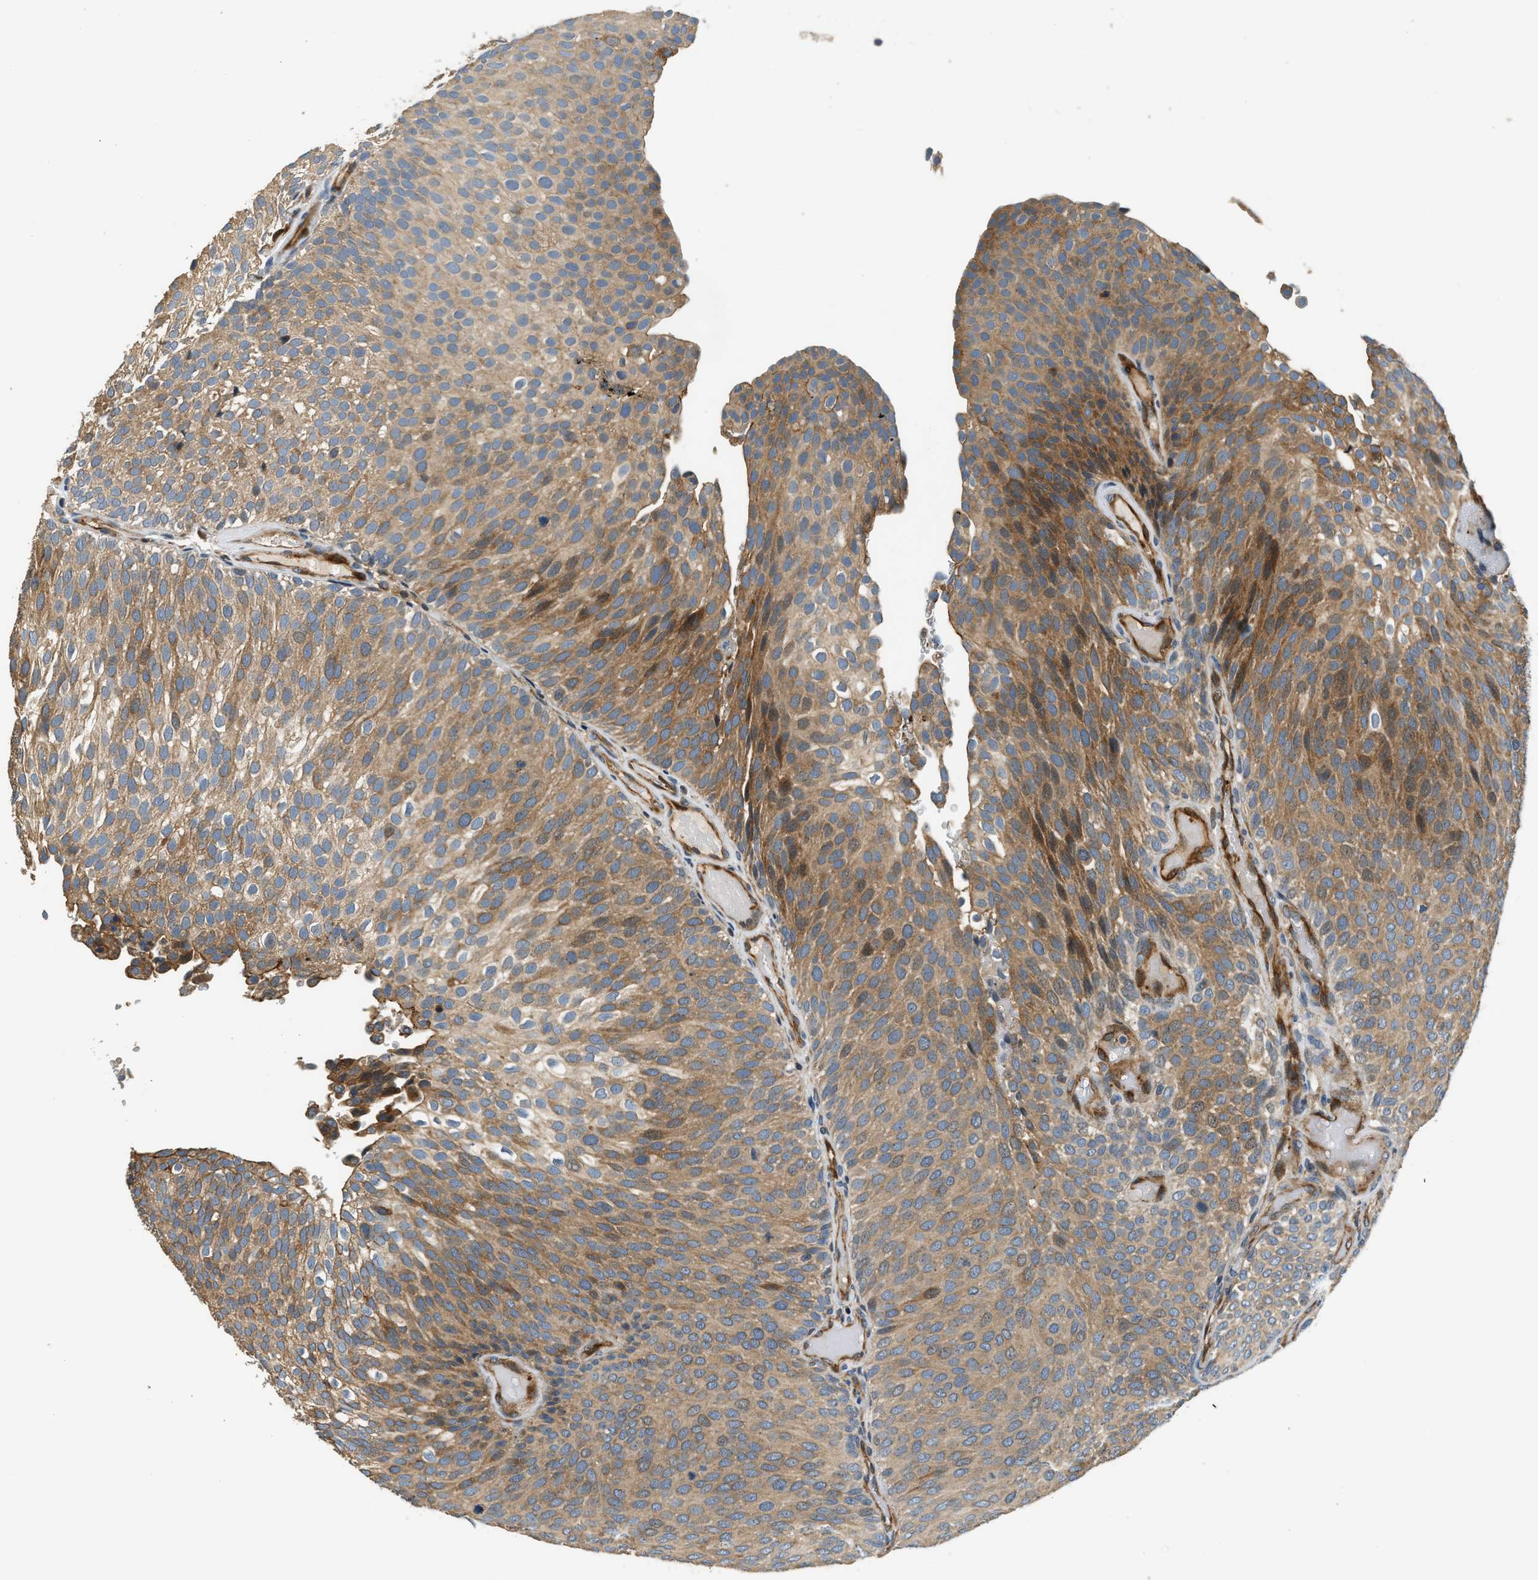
{"staining": {"intensity": "moderate", "quantity": ">75%", "location": "cytoplasmic/membranous"}, "tissue": "urothelial cancer", "cell_type": "Tumor cells", "image_type": "cancer", "snomed": [{"axis": "morphology", "description": "Urothelial carcinoma, Low grade"}, {"axis": "topography", "description": "Urinary bladder"}], "caption": "Moderate cytoplasmic/membranous protein expression is appreciated in about >75% of tumor cells in urothelial cancer.", "gene": "ALOX12", "patient": {"sex": "male", "age": 78}}